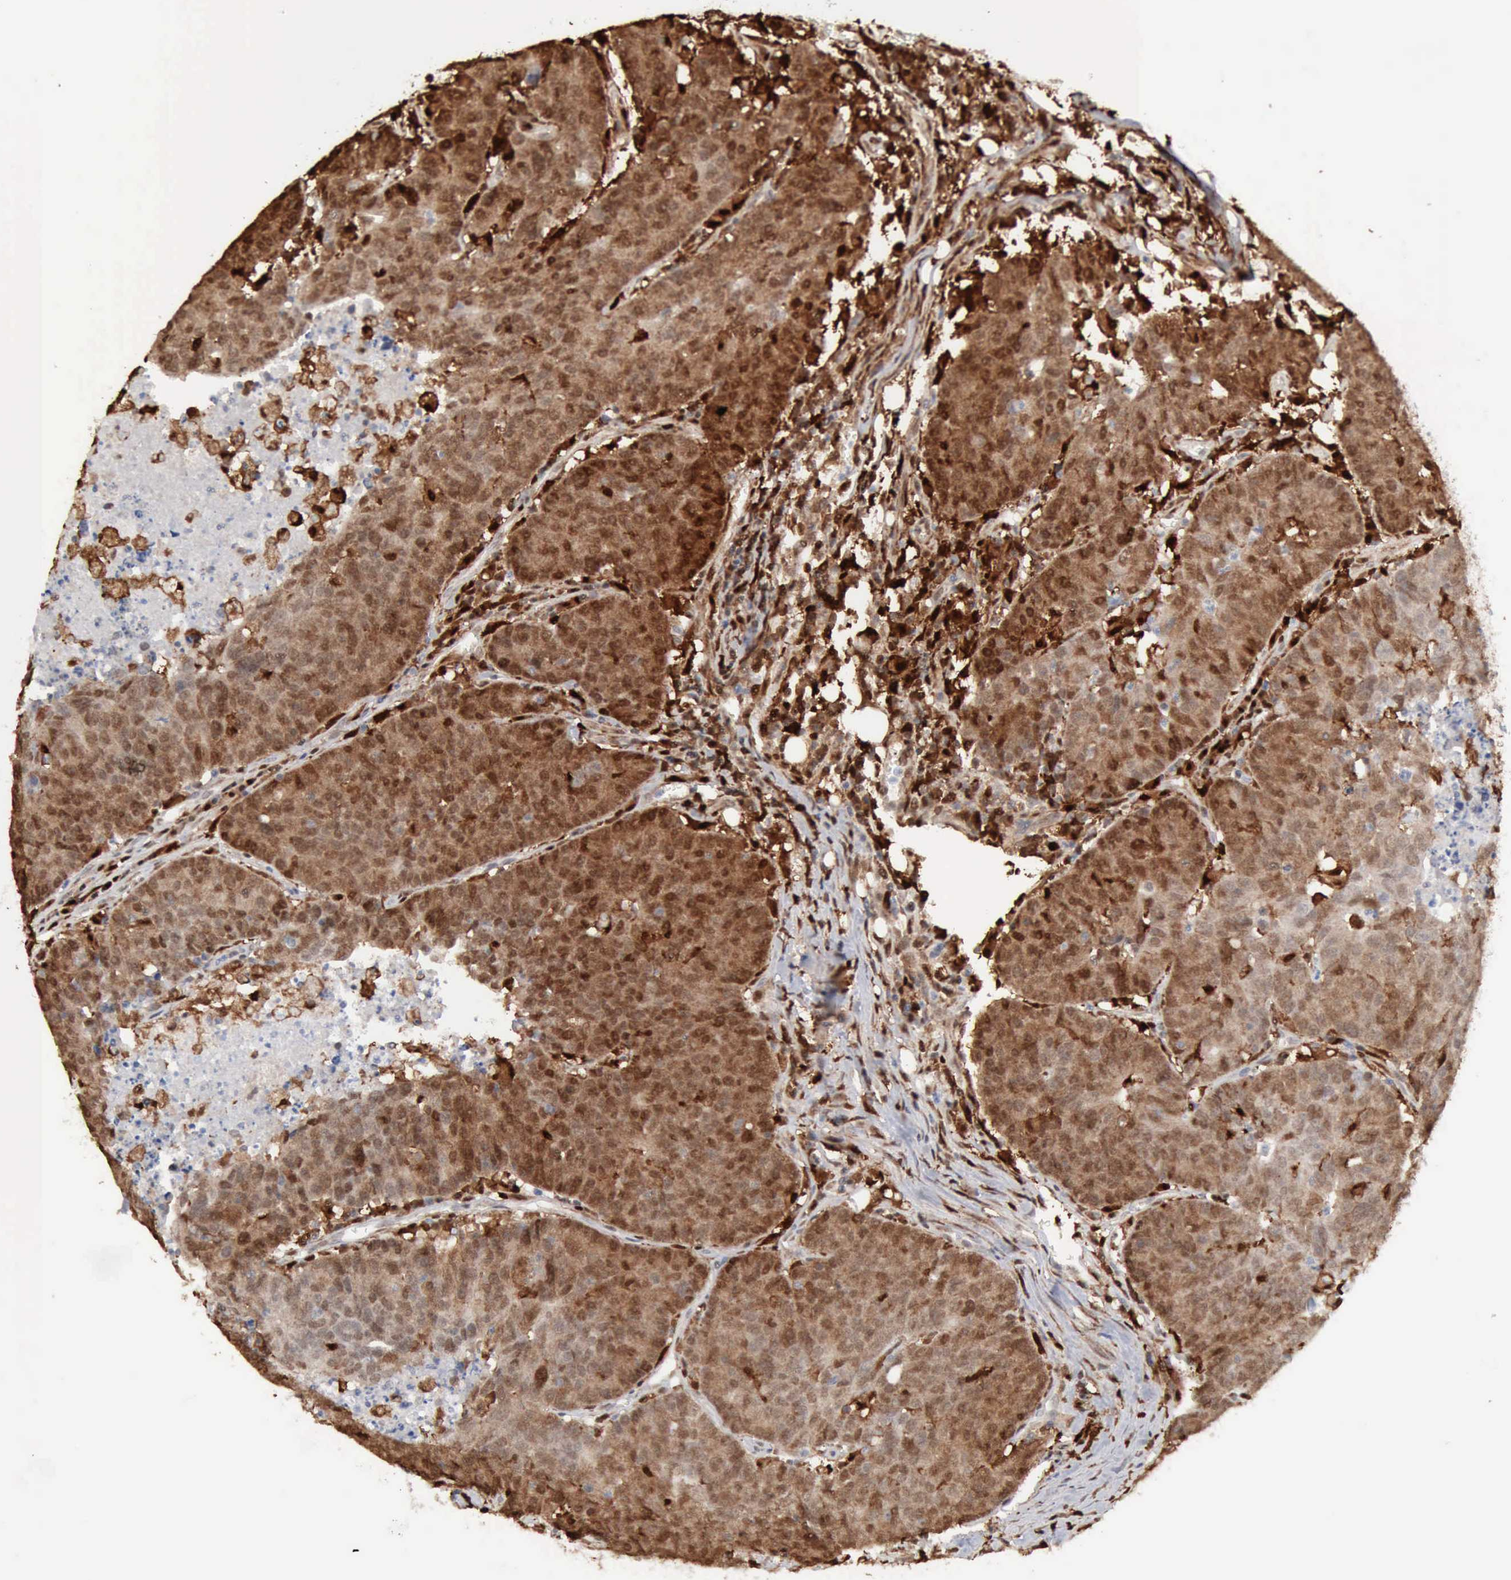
{"staining": {"intensity": "moderate", "quantity": ">75%", "location": "cytoplasmic/membranous,nuclear"}, "tissue": "colorectal cancer", "cell_type": "Tumor cells", "image_type": "cancer", "snomed": [{"axis": "morphology", "description": "Adenocarcinoma, NOS"}, {"axis": "topography", "description": "Colon"}], "caption": "Protein expression analysis of human colorectal cancer (adenocarcinoma) reveals moderate cytoplasmic/membranous and nuclear positivity in about >75% of tumor cells. The staining was performed using DAB to visualize the protein expression in brown, while the nuclei were stained in blue with hematoxylin (Magnification: 20x).", "gene": "STAT1", "patient": {"sex": "female", "age": 53}}